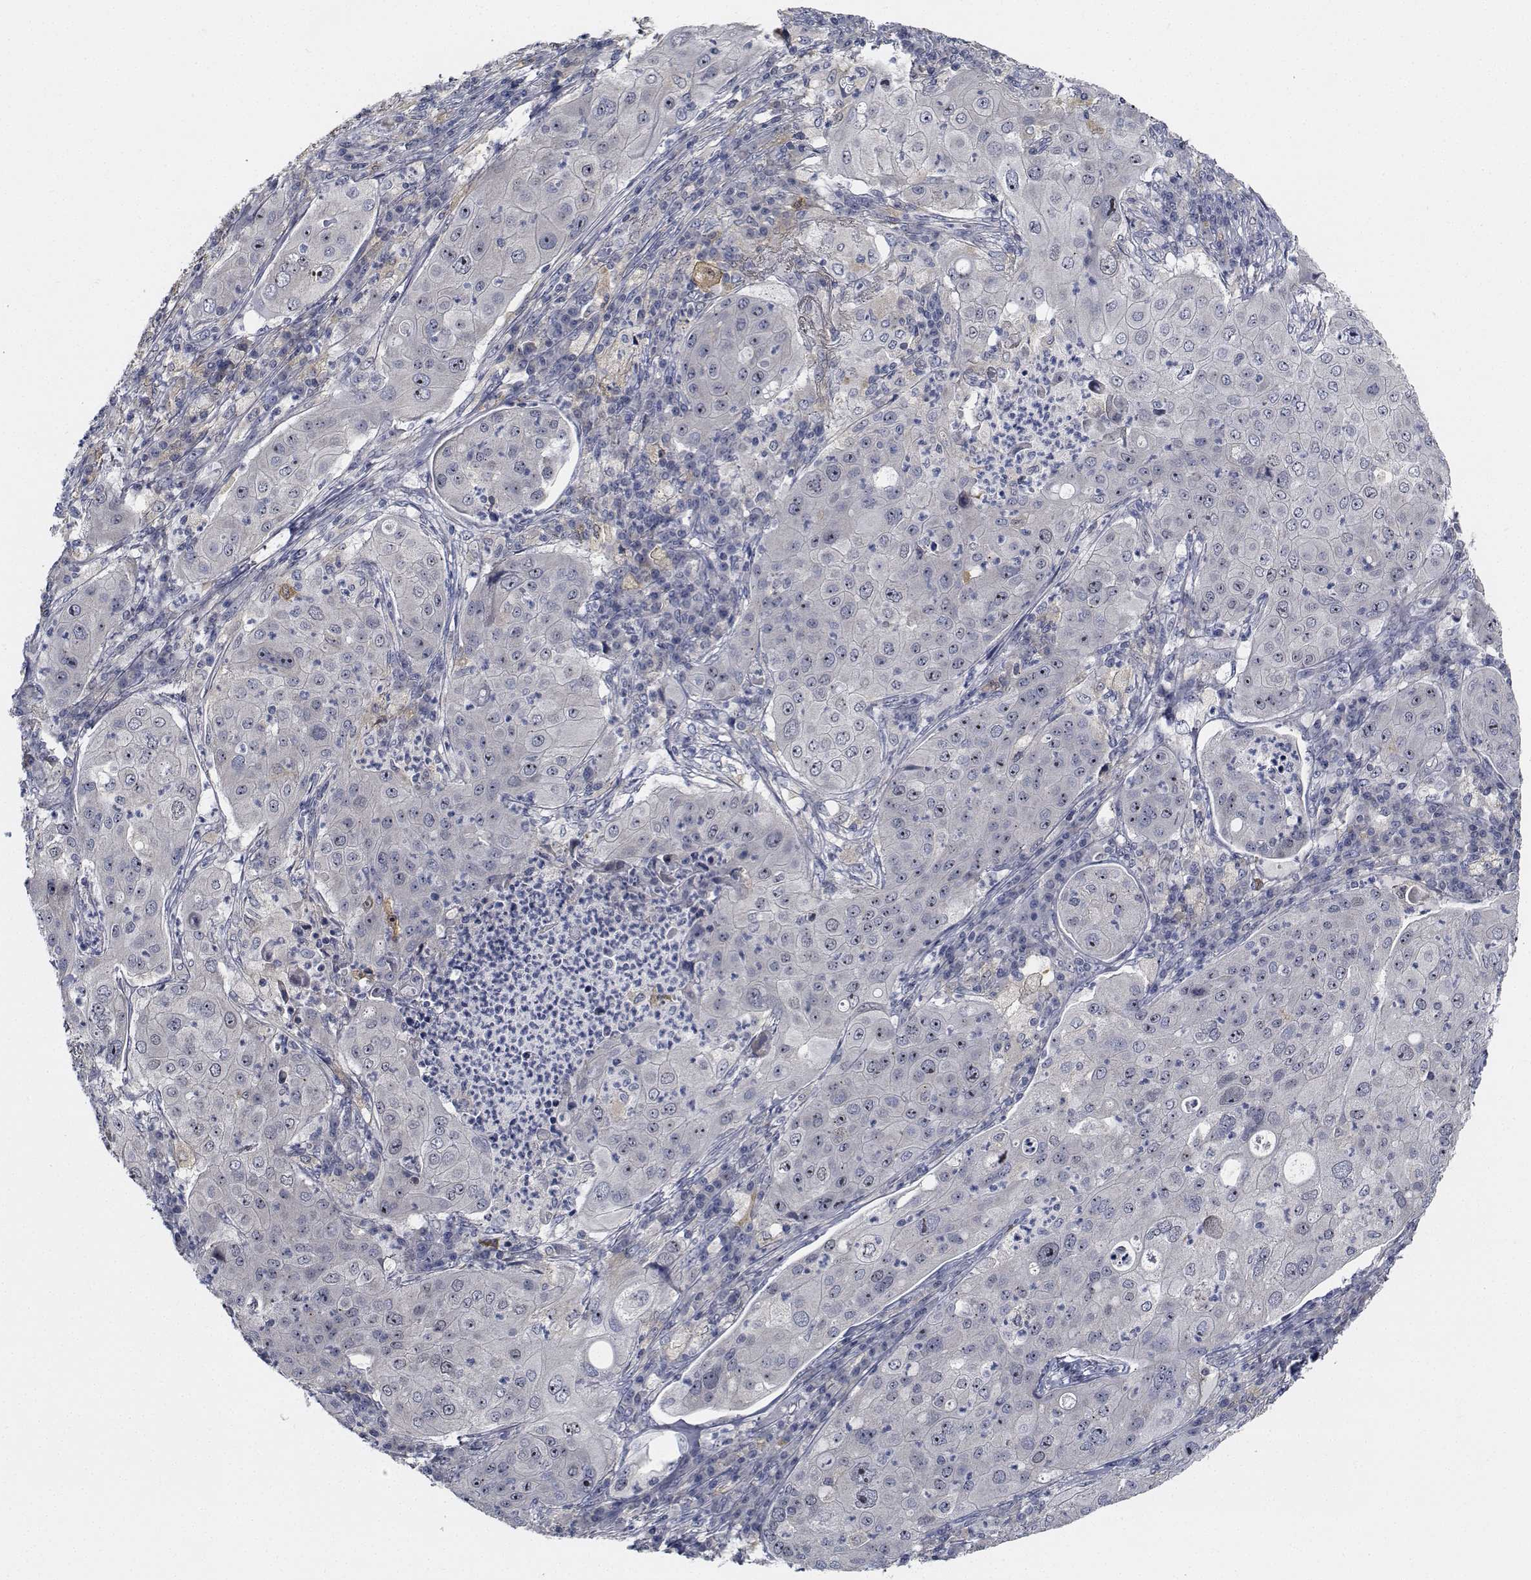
{"staining": {"intensity": "moderate", "quantity": "25%-75%", "location": "nuclear"}, "tissue": "lung cancer", "cell_type": "Tumor cells", "image_type": "cancer", "snomed": [{"axis": "morphology", "description": "Squamous cell carcinoma, NOS"}, {"axis": "topography", "description": "Lung"}], "caption": "Protein expression analysis of lung squamous cell carcinoma exhibits moderate nuclear expression in approximately 25%-75% of tumor cells.", "gene": "NVL", "patient": {"sex": "female", "age": 59}}